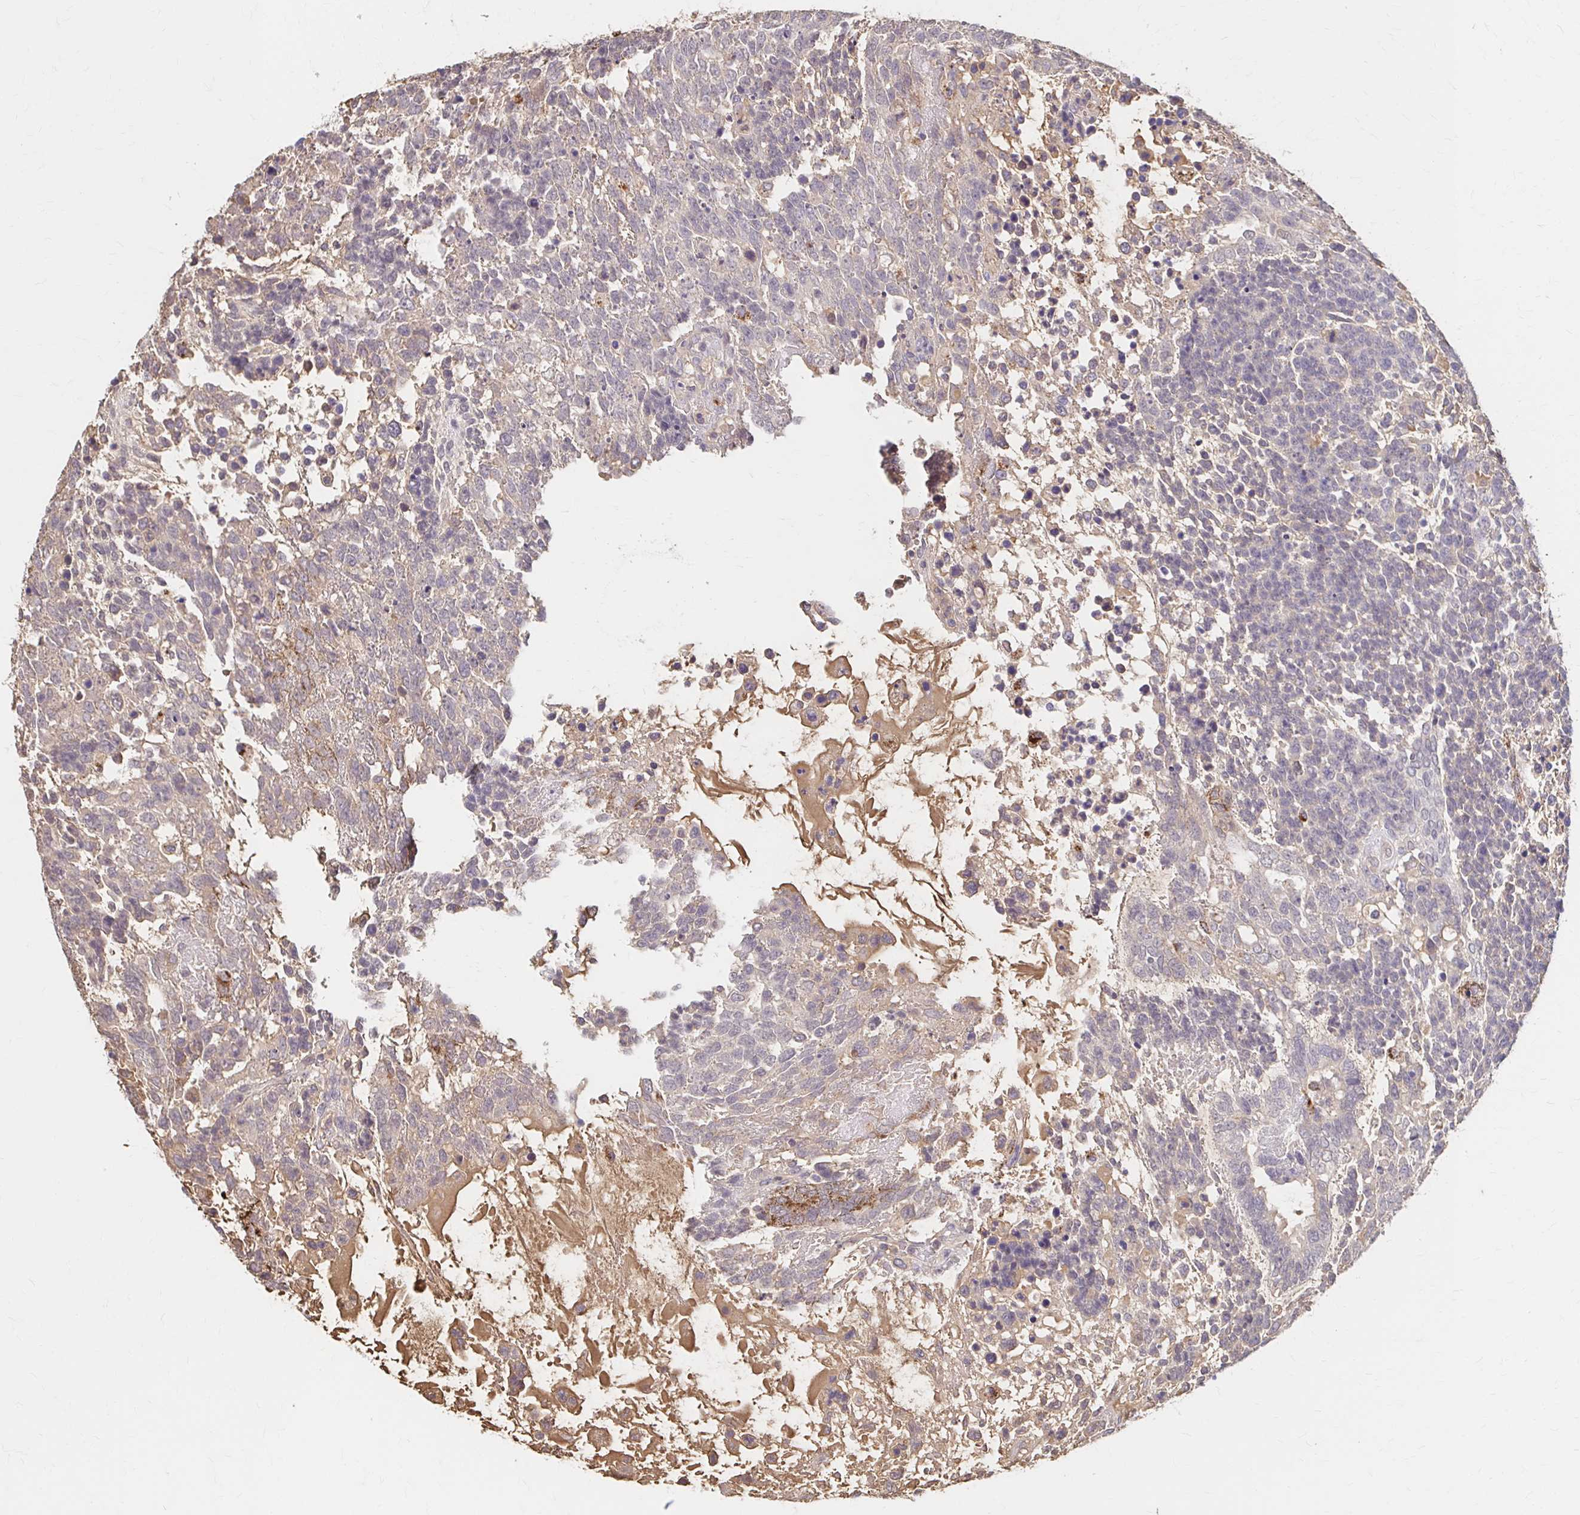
{"staining": {"intensity": "weak", "quantity": "<25%", "location": "cytoplasmic/membranous"}, "tissue": "testis cancer", "cell_type": "Tumor cells", "image_type": "cancer", "snomed": [{"axis": "morphology", "description": "Carcinoma, Embryonal, NOS"}, {"axis": "topography", "description": "Testis"}], "caption": "An IHC image of testis embryonal carcinoma is shown. There is no staining in tumor cells of testis embryonal carcinoma.", "gene": "HMGCS2", "patient": {"sex": "male", "age": 23}}